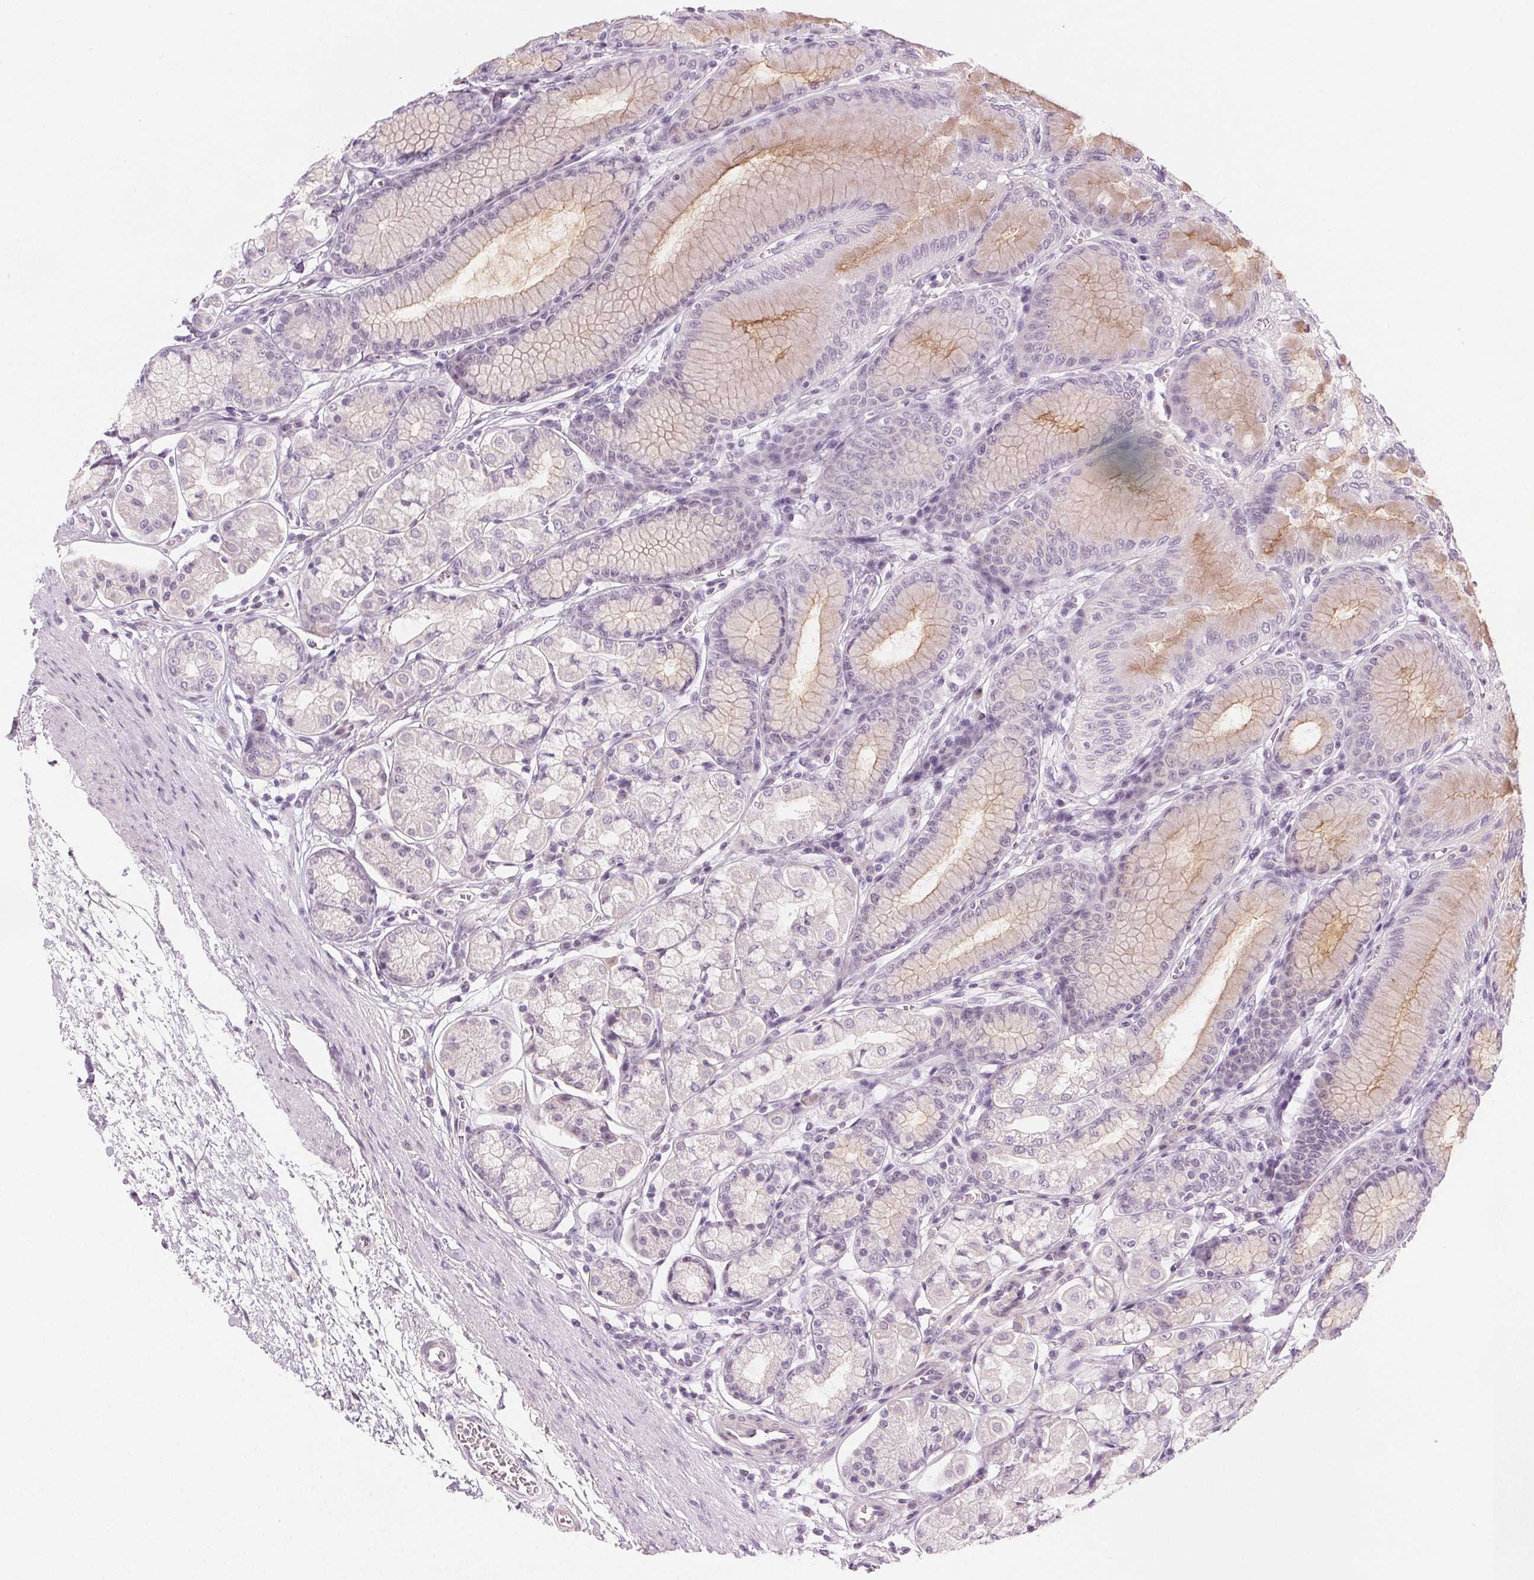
{"staining": {"intensity": "weak", "quantity": "<25%", "location": "cytoplasmic/membranous"}, "tissue": "stomach", "cell_type": "Glandular cells", "image_type": "normal", "snomed": [{"axis": "morphology", "description": "Normal tissue, NOS"}, {"axis": "topography", "description": "Stomach"}, {"axis": "topography", "description": "Stomach, lower"}], "caption": "Immunohistochemistry of unremarkable stomach reveals no staining in glandular cells. (Brightfield microscopy of DAB (3,3'-diaminobenzidine) immunohistochemistry at high magnification).", "gene": "HSF5", "patient": {"sex": "male", "age": 76}}